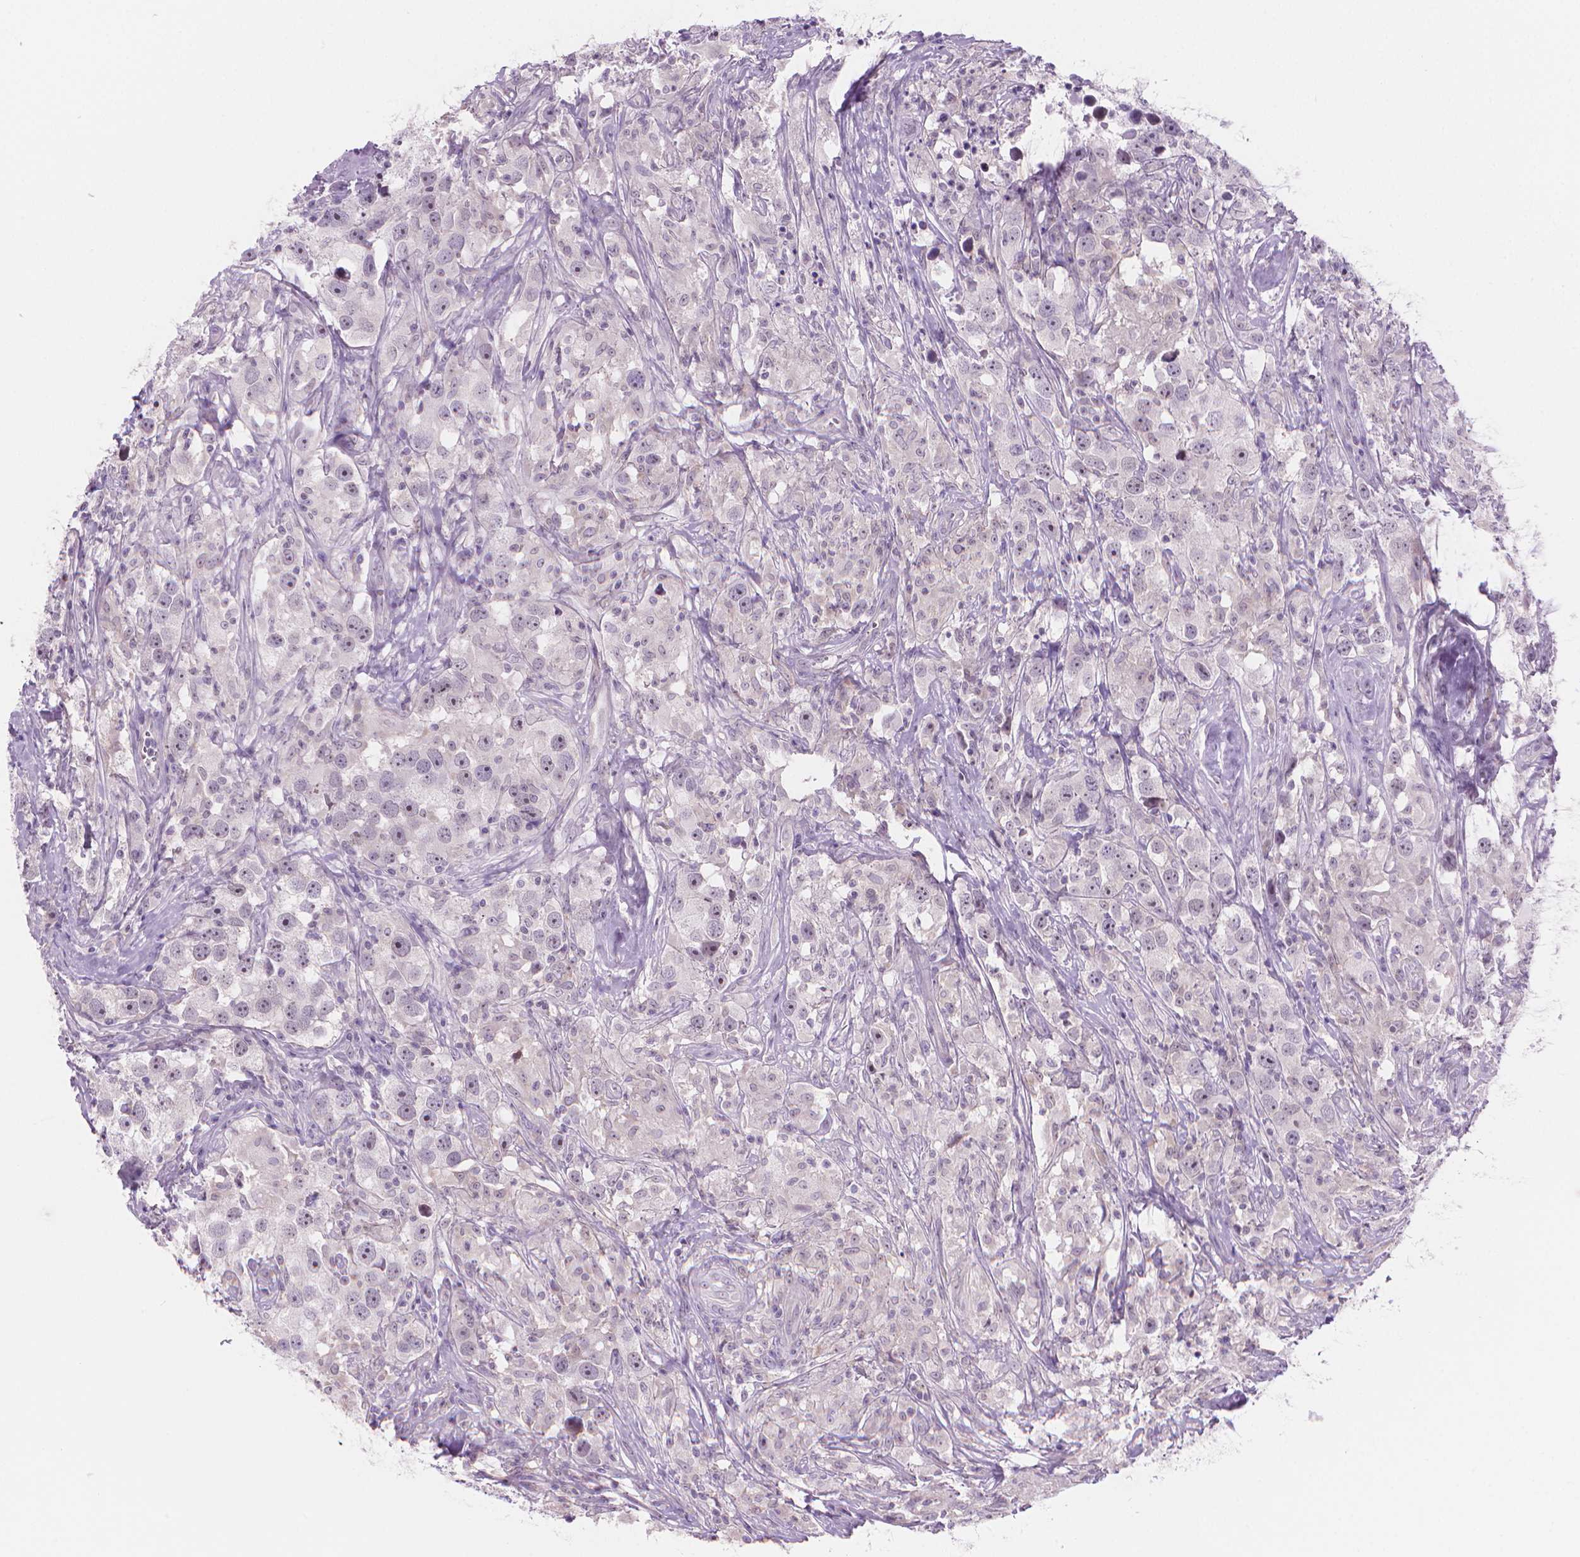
{"staining": {"intensity": "weak", "quantity": "25%-75%", "location": "nuclear"}, "tissue": "testis cancer", "cell_type": "Tumor cells", "image_type": "cancer", "snomed": [{"axis": "morphology", "description": "Seminoma, NOS"}, {"axis": "topography", "description": "Testis"}], "caption": "This image shows testis cancer stained with immunohistochemistry to label a protein in brown. The nuclear of tumor cells show weak positivity for the protein. Nuclei are counter-stained blue.", "gene": "ENSG00000187186", "patient": {"sex": "male", "age": 49}}